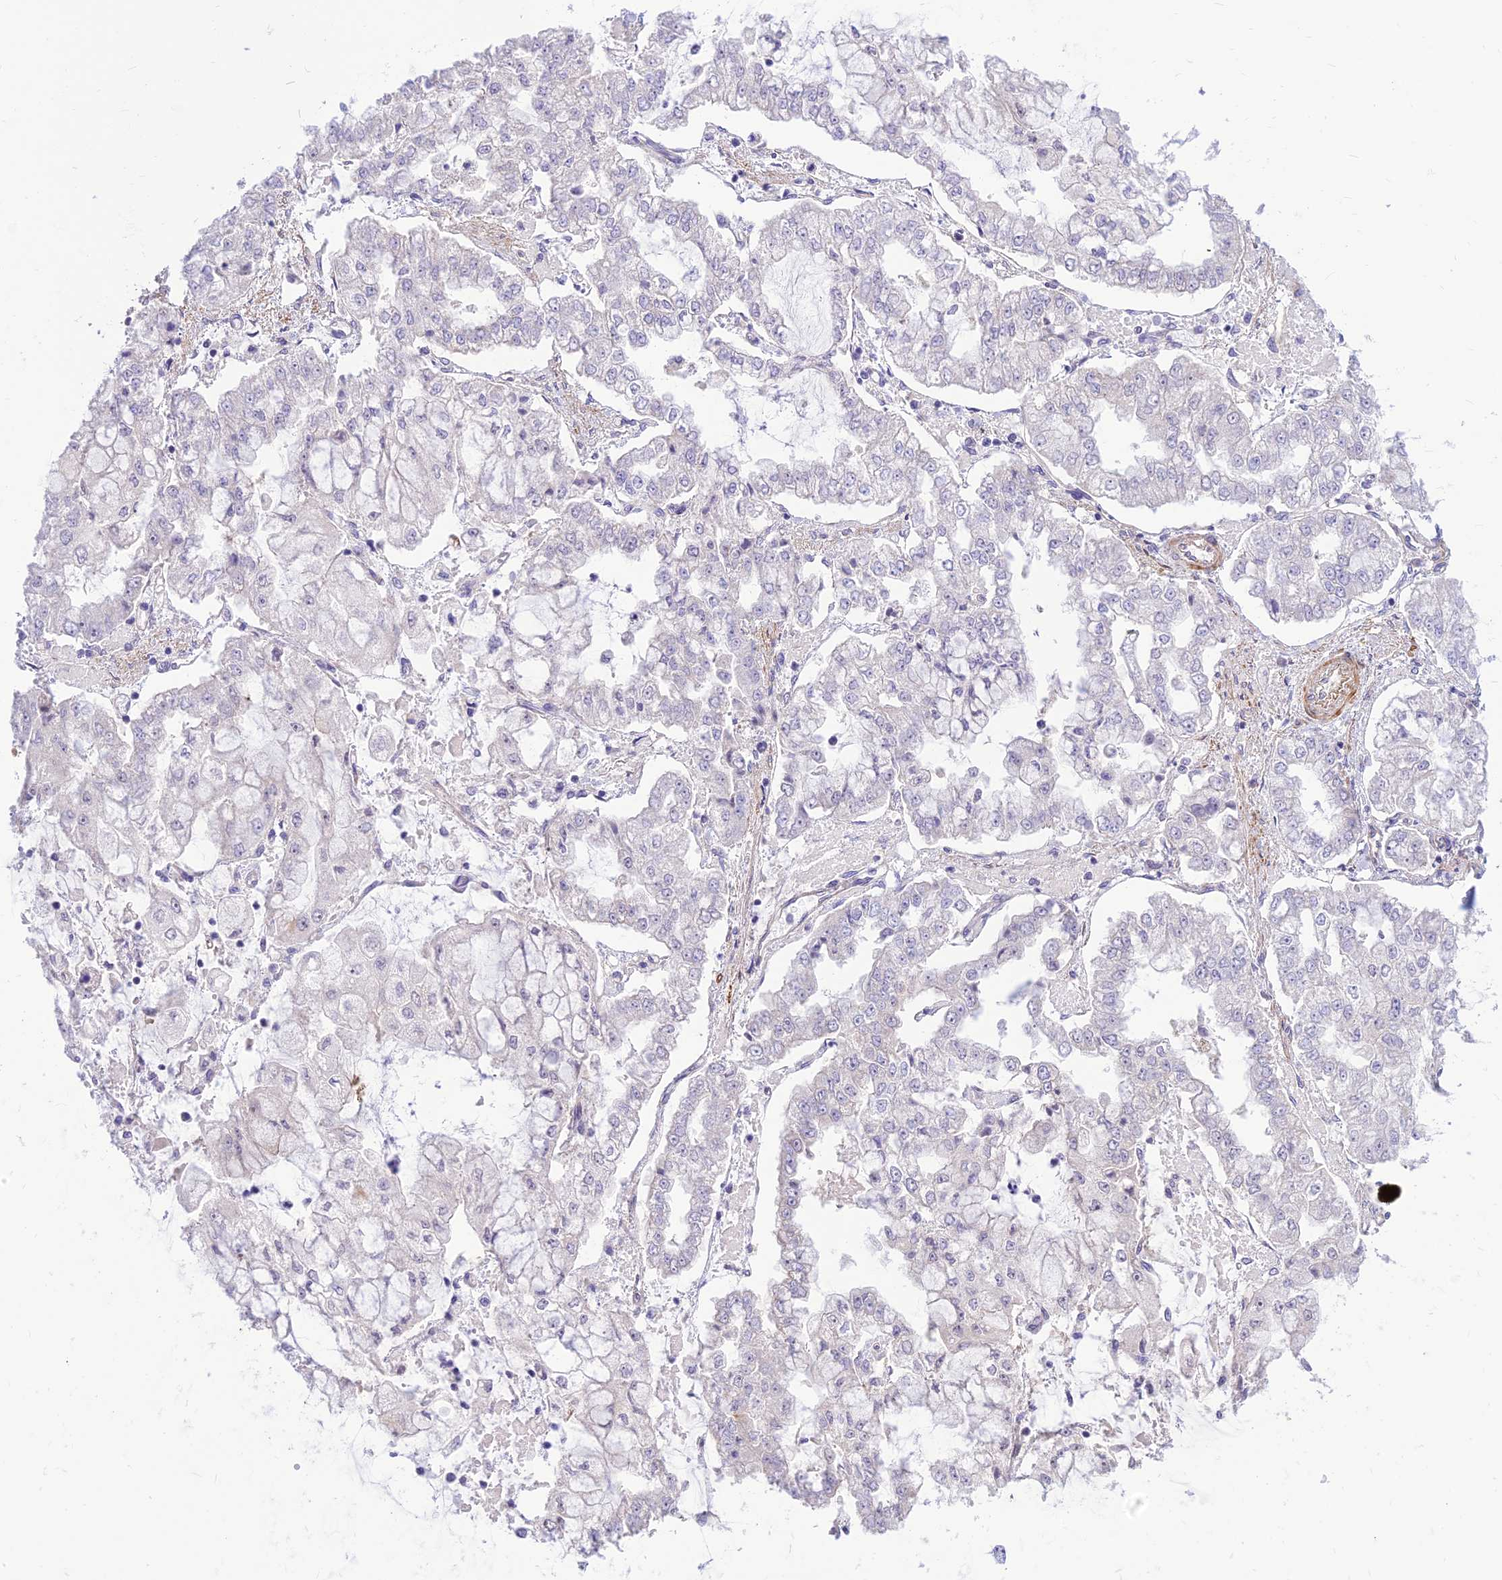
{"staining": {"intensity": "negative", "quantity": "none", "location": "none"}, "tissue": "stomach cancer", "cell_type": "Tumor cells", "image_type": "cancer", "snomed": [{"axis": "morphology", "description": "Adenocarcinoma, NOS"}, {"axis": "topography", "description": "Stomach"}], "caption": "Tumor cells show no significant protein expression in stomach cancer (adenocarcinoma).", "gene": "FAM186B", "patient": {"sex": "male", "age": 76}}